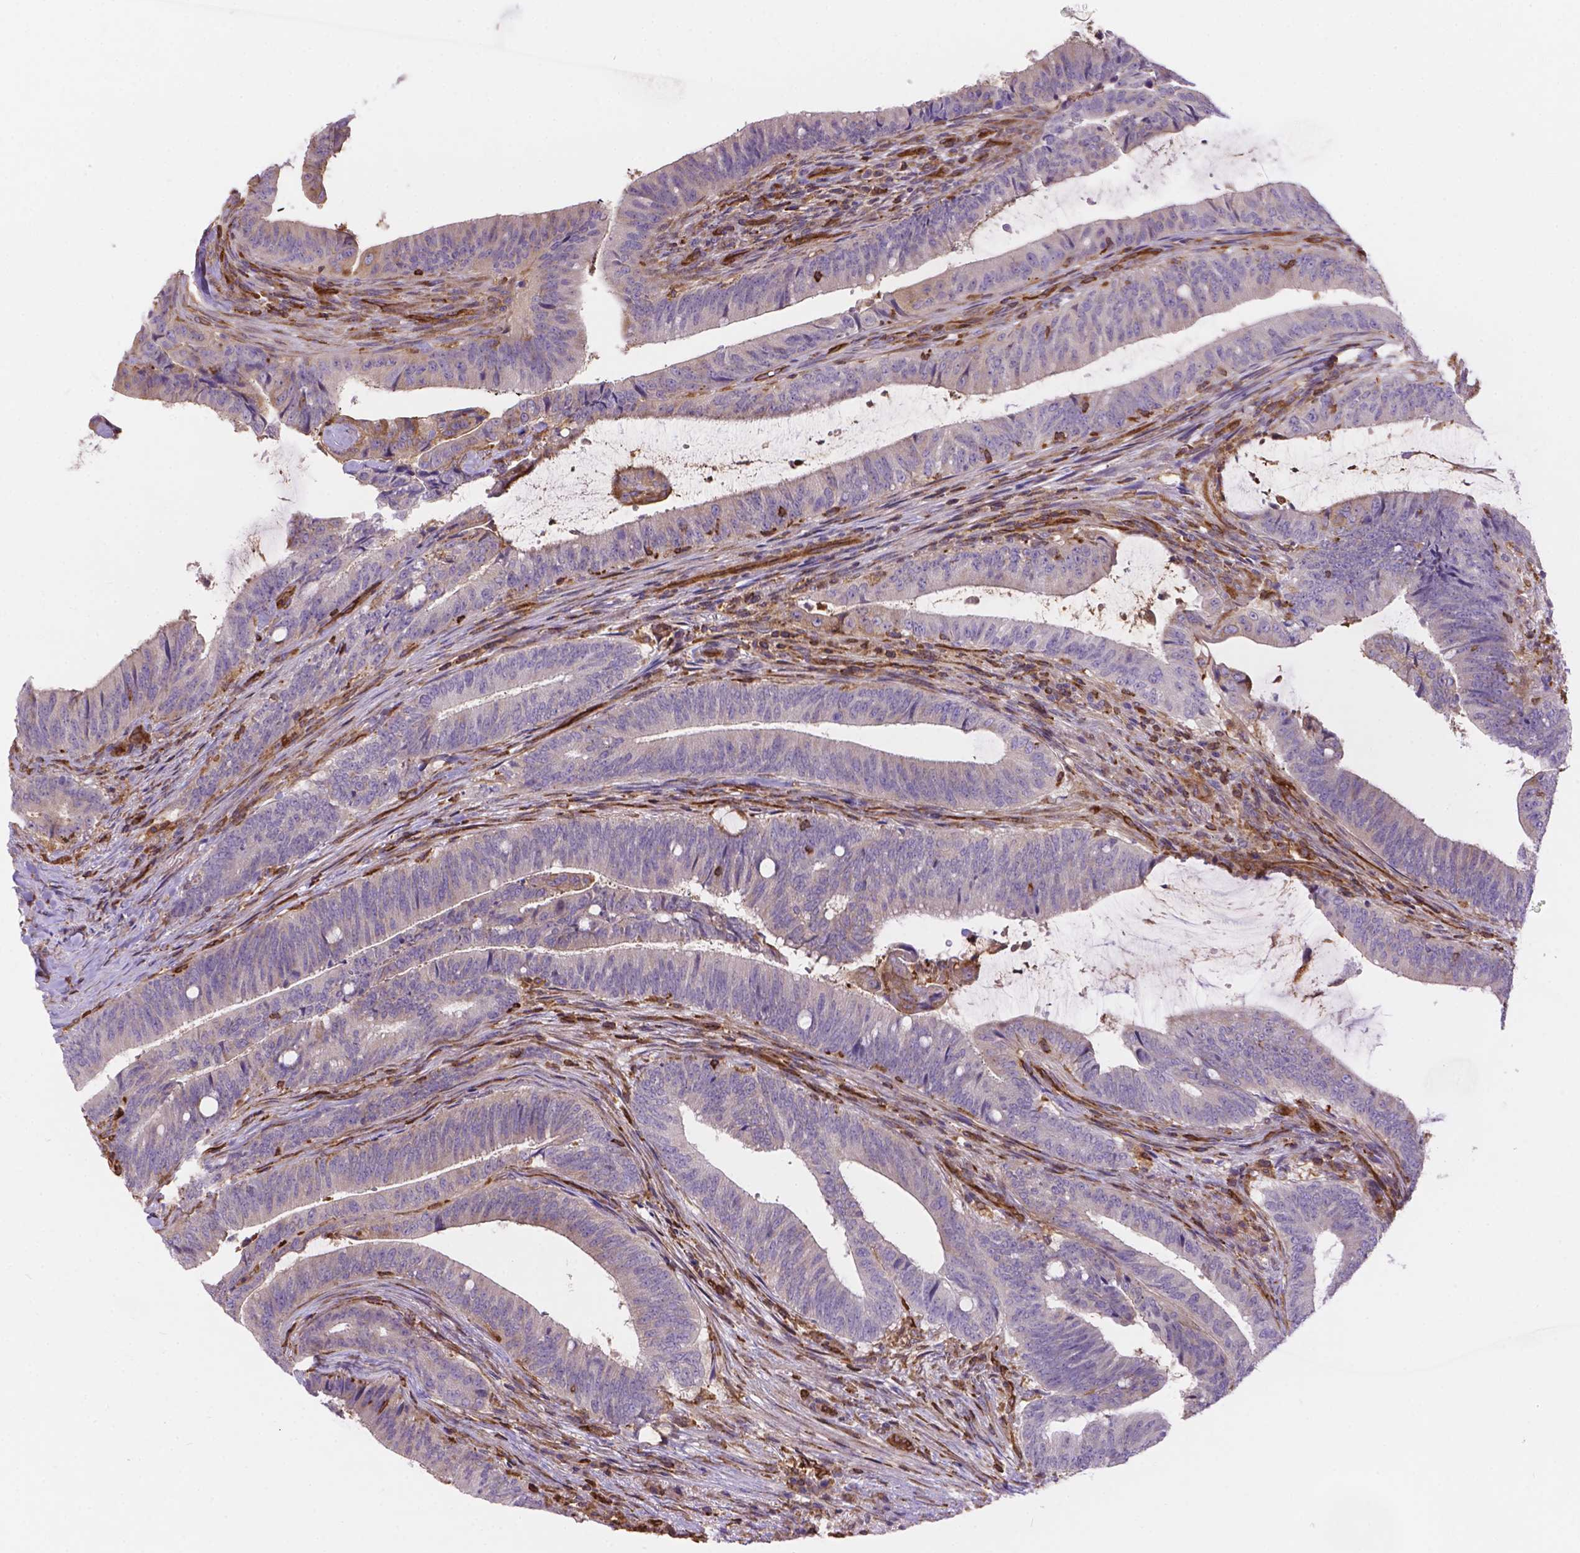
{"staining": {"intensity": "negative", "quantity": "none", "location": "none"}, "tissue": "colorectal cancer", "cell_type": "Tumor cells", "image_type": "cancer", "snomed": [{"axis": "morphology", "description": "Adenocarcinoma, NOS"}, {"axis": "topography", "description": "Colon"}], "caption": "Immunohistochemical staining of colorectal cancer (adenocarcinoma) shows no significant expression in tumor cells.", "gene": "DMWD", "patient": {"sex": "female", "age": 43}}